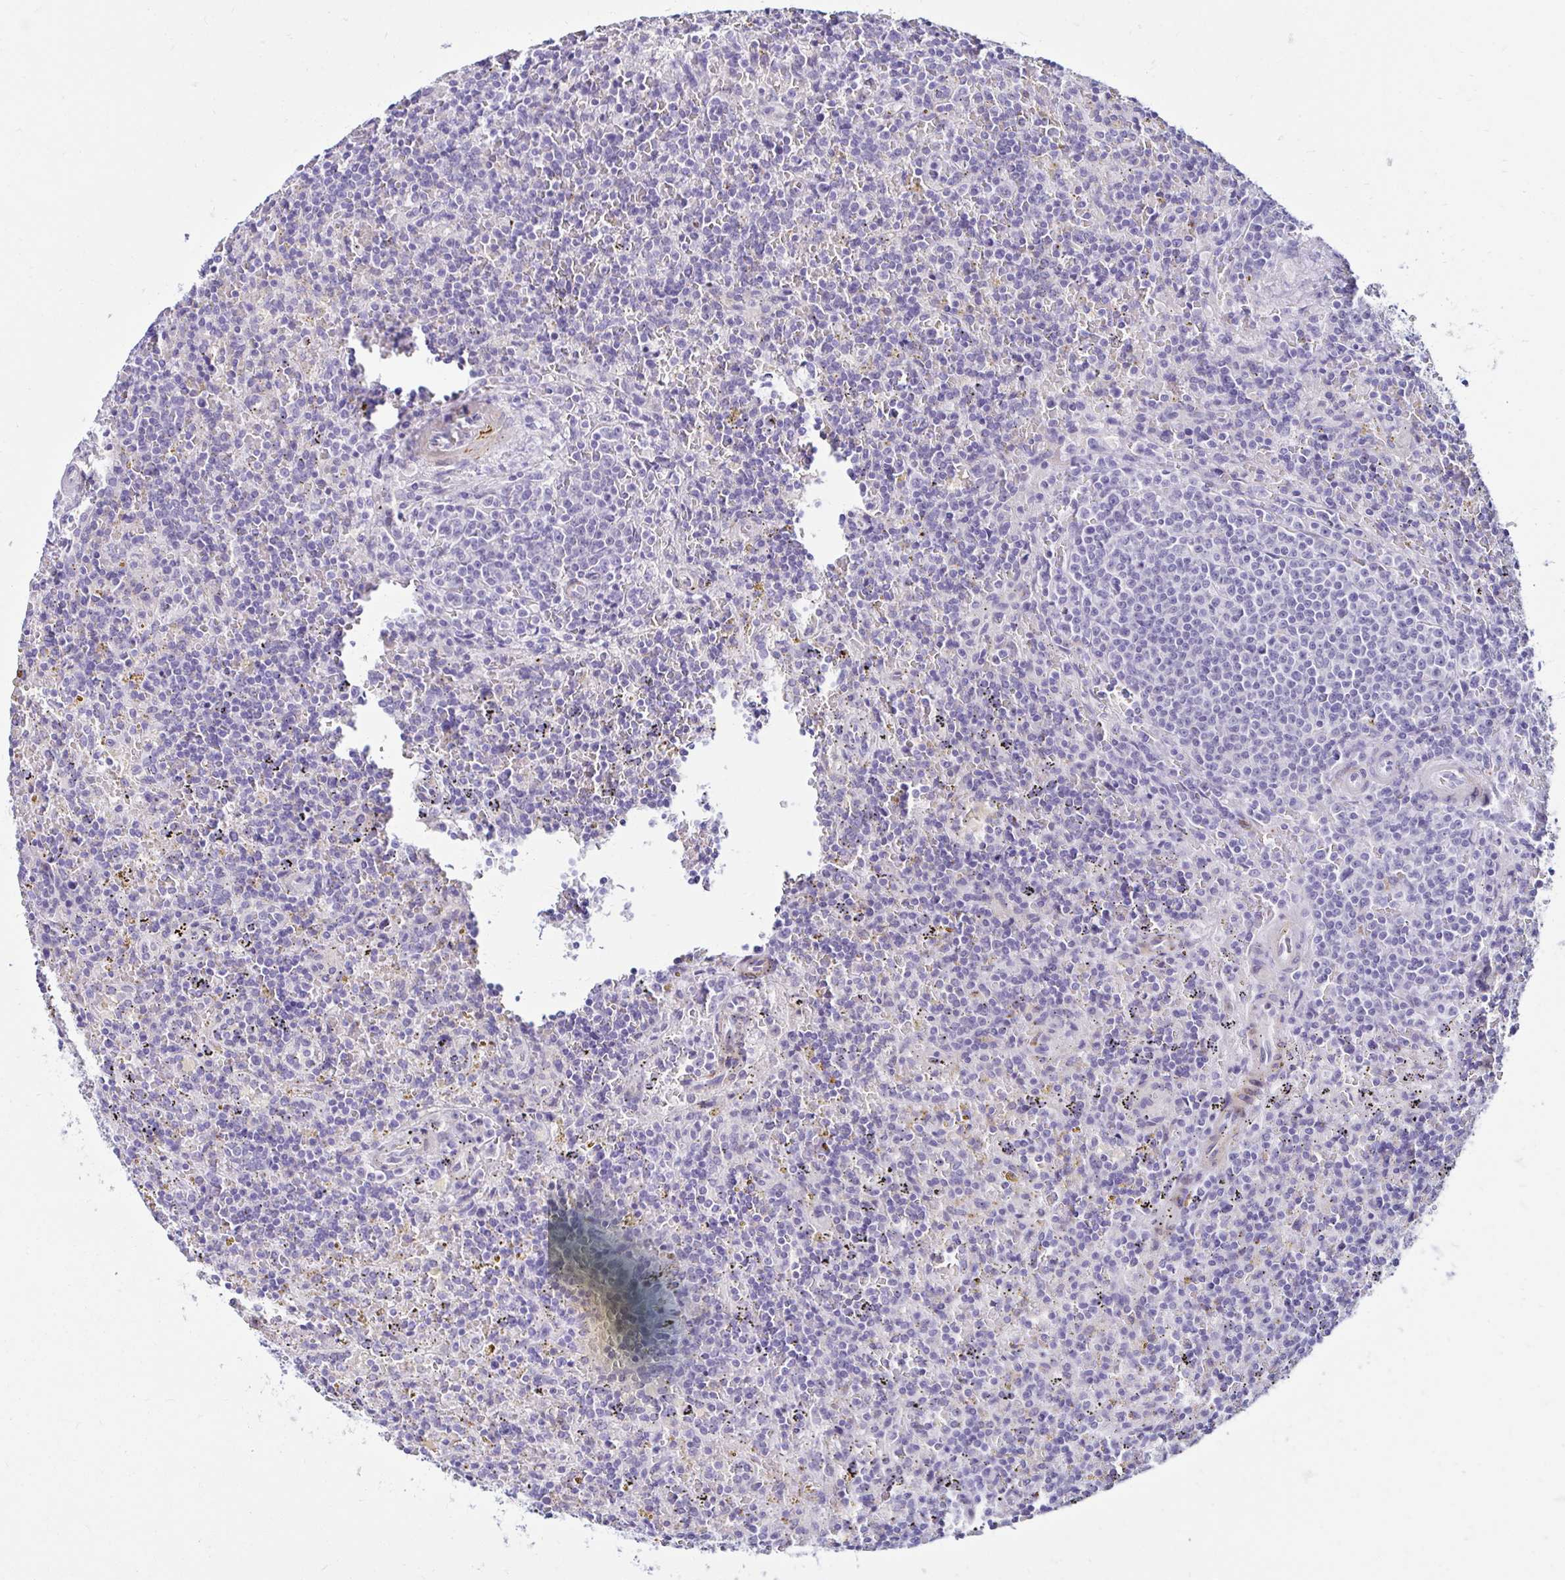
{"staining": {"intensity": "negative", "quantity": "none", "location": "none"}, "tissue": "lymphoma", "cell_type": "Tumor cells", "image_type": "cancer", "snomed": [{"axis": "morphology", "description": "Malignant lymphoma, non-Hodgkin's type, Low grade"}, {"axis": "topography", "description": "Spleen"}], "caption": "Tumor cells show no significant protein staining in lymphoma.", "gene": "ANKRD62", "patient": {"sex": "male", "age": 67}}